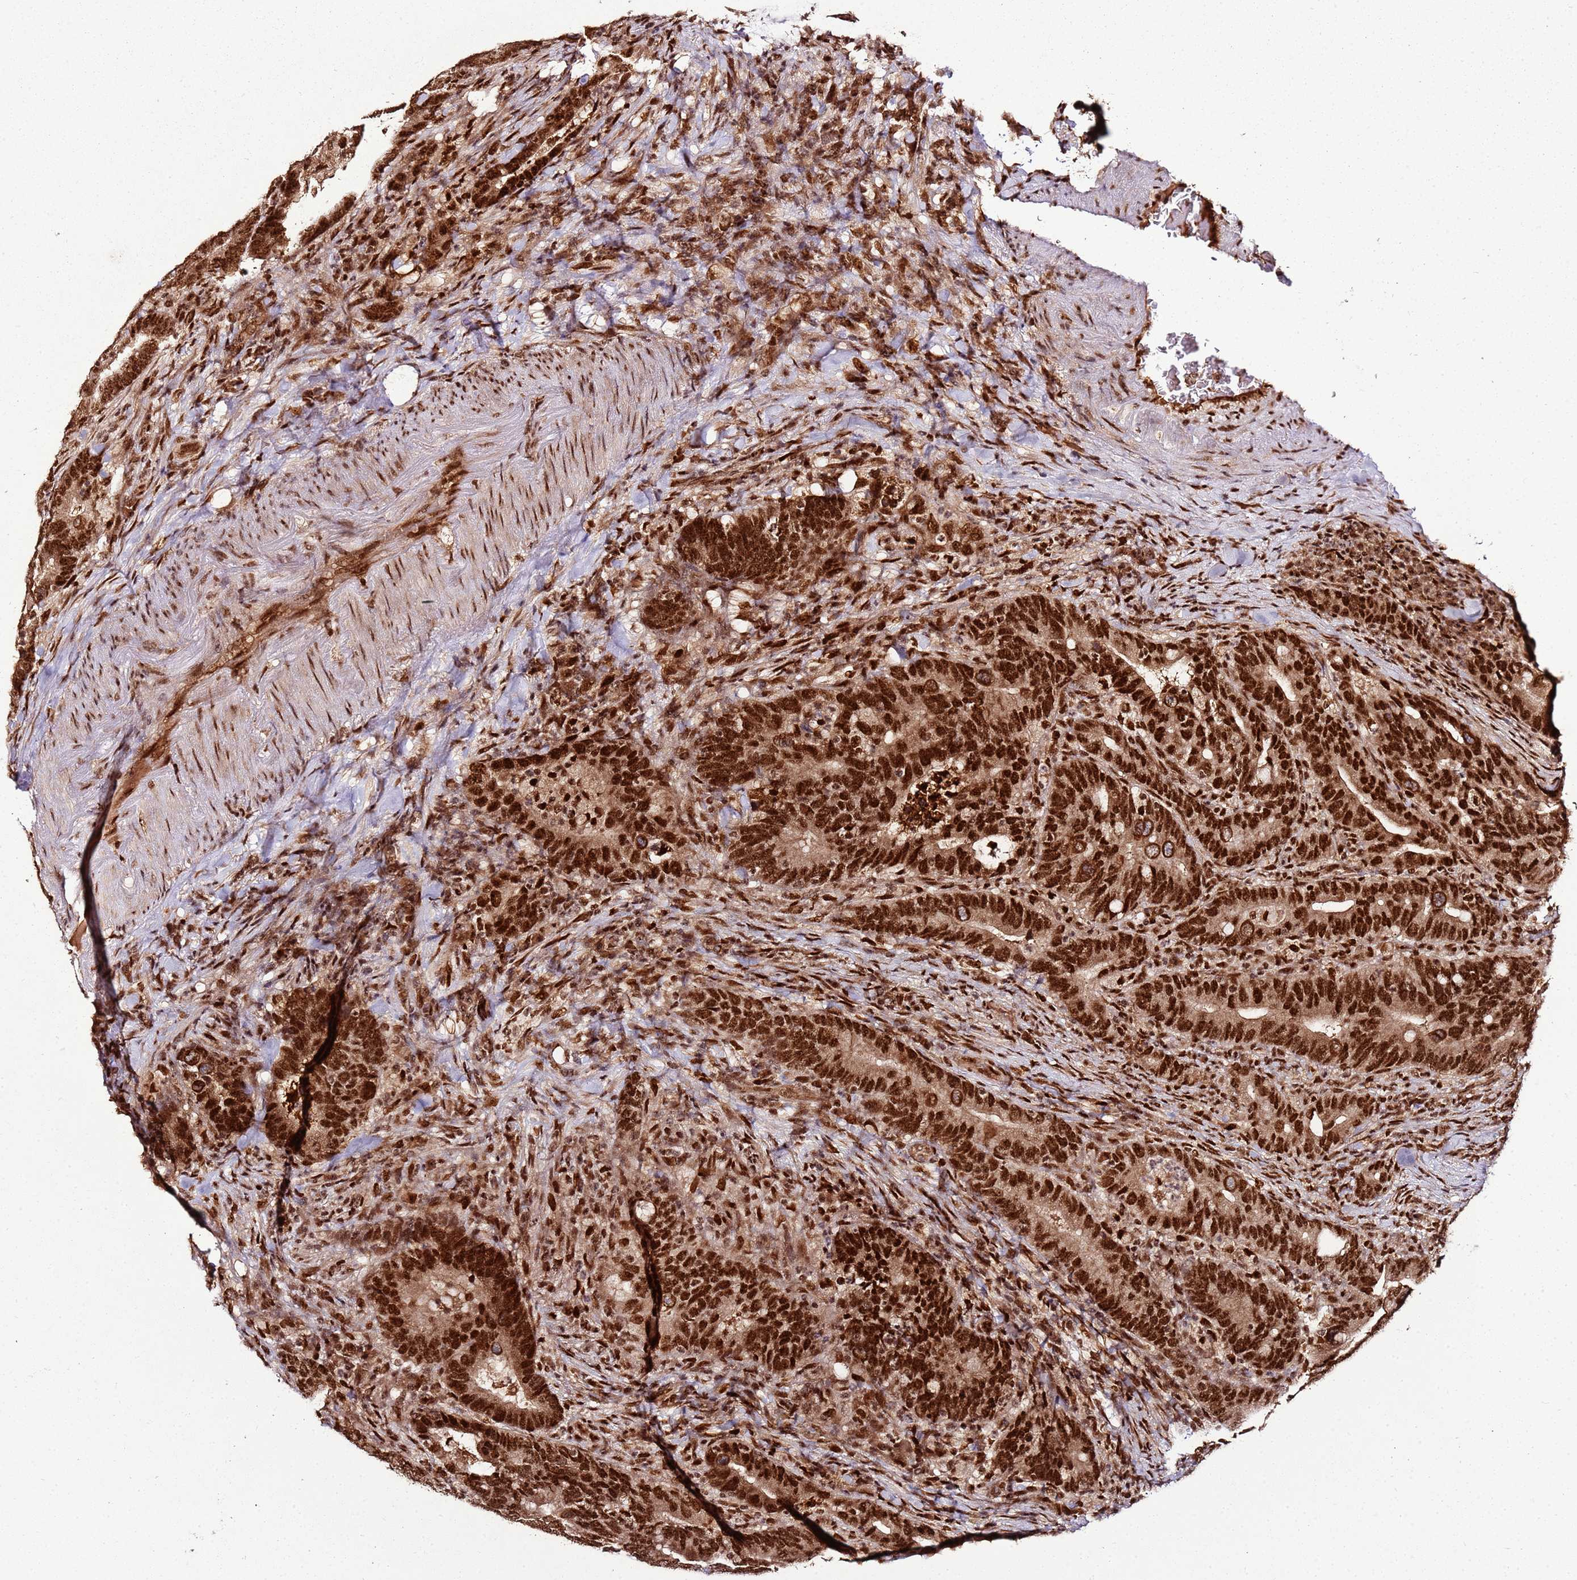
{"staining": {"intensity": "strong", "quantity": ">75%", "location": "nuclear"}, "tissue": "colorectal cancer", "cell_type": "Tumor cells", "image_type": "cancer", "snomed": [{"axis": "morphology", "description": "Adenocarcinoma, NOS"}, {"axis": "topography", "description": "Colon"}], "caption": "Immunohistochemical staining of adenocarcinoma (colorectal) displays high levels of strong nuclear positivity in approximately >75% of tumor cells.", "gene": "XRN2", "patient": {"sex": "female", "age": 66}}